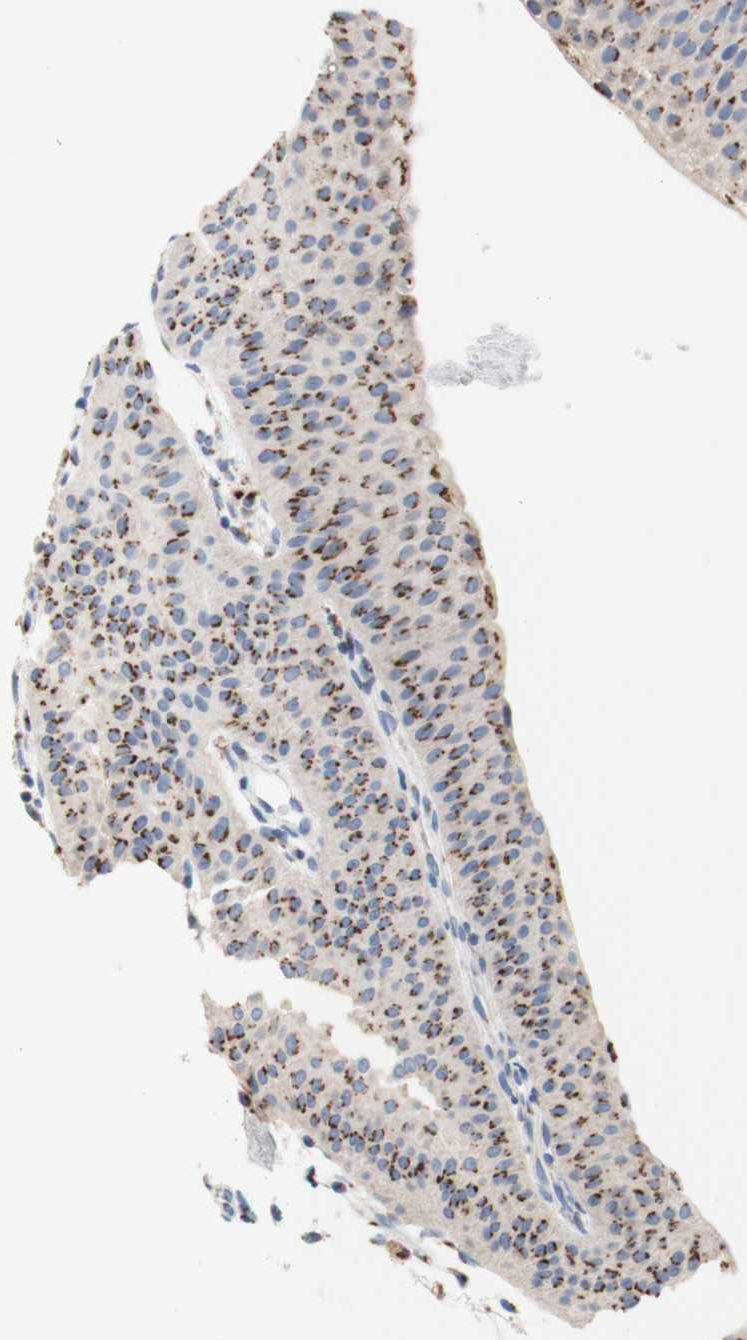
{"staining": {"intensity": "moderate", "quantity": ">75%", "location": "cytoplasmic/membranous"}, "tissue": "urothelial cancer", "cell_type": "Tumor cells", "image_type": "cancer", "snomed": [{"axis": "morphology", "description": "Urothelial carcinoma, Low grade"}, {"axis": "topography", "description": "Urinary bladder"}], "caption": "DAB (3,3'-diaminobenzidine) immunohistochemical staining of urothelial carcinoma (low-grade) exhibits moderate cytoplasmic/membranous protein staining in approximately >75% of tumor cells.", "gene": "GALNT2", "patient": {"sex": "female", "age": 60}}